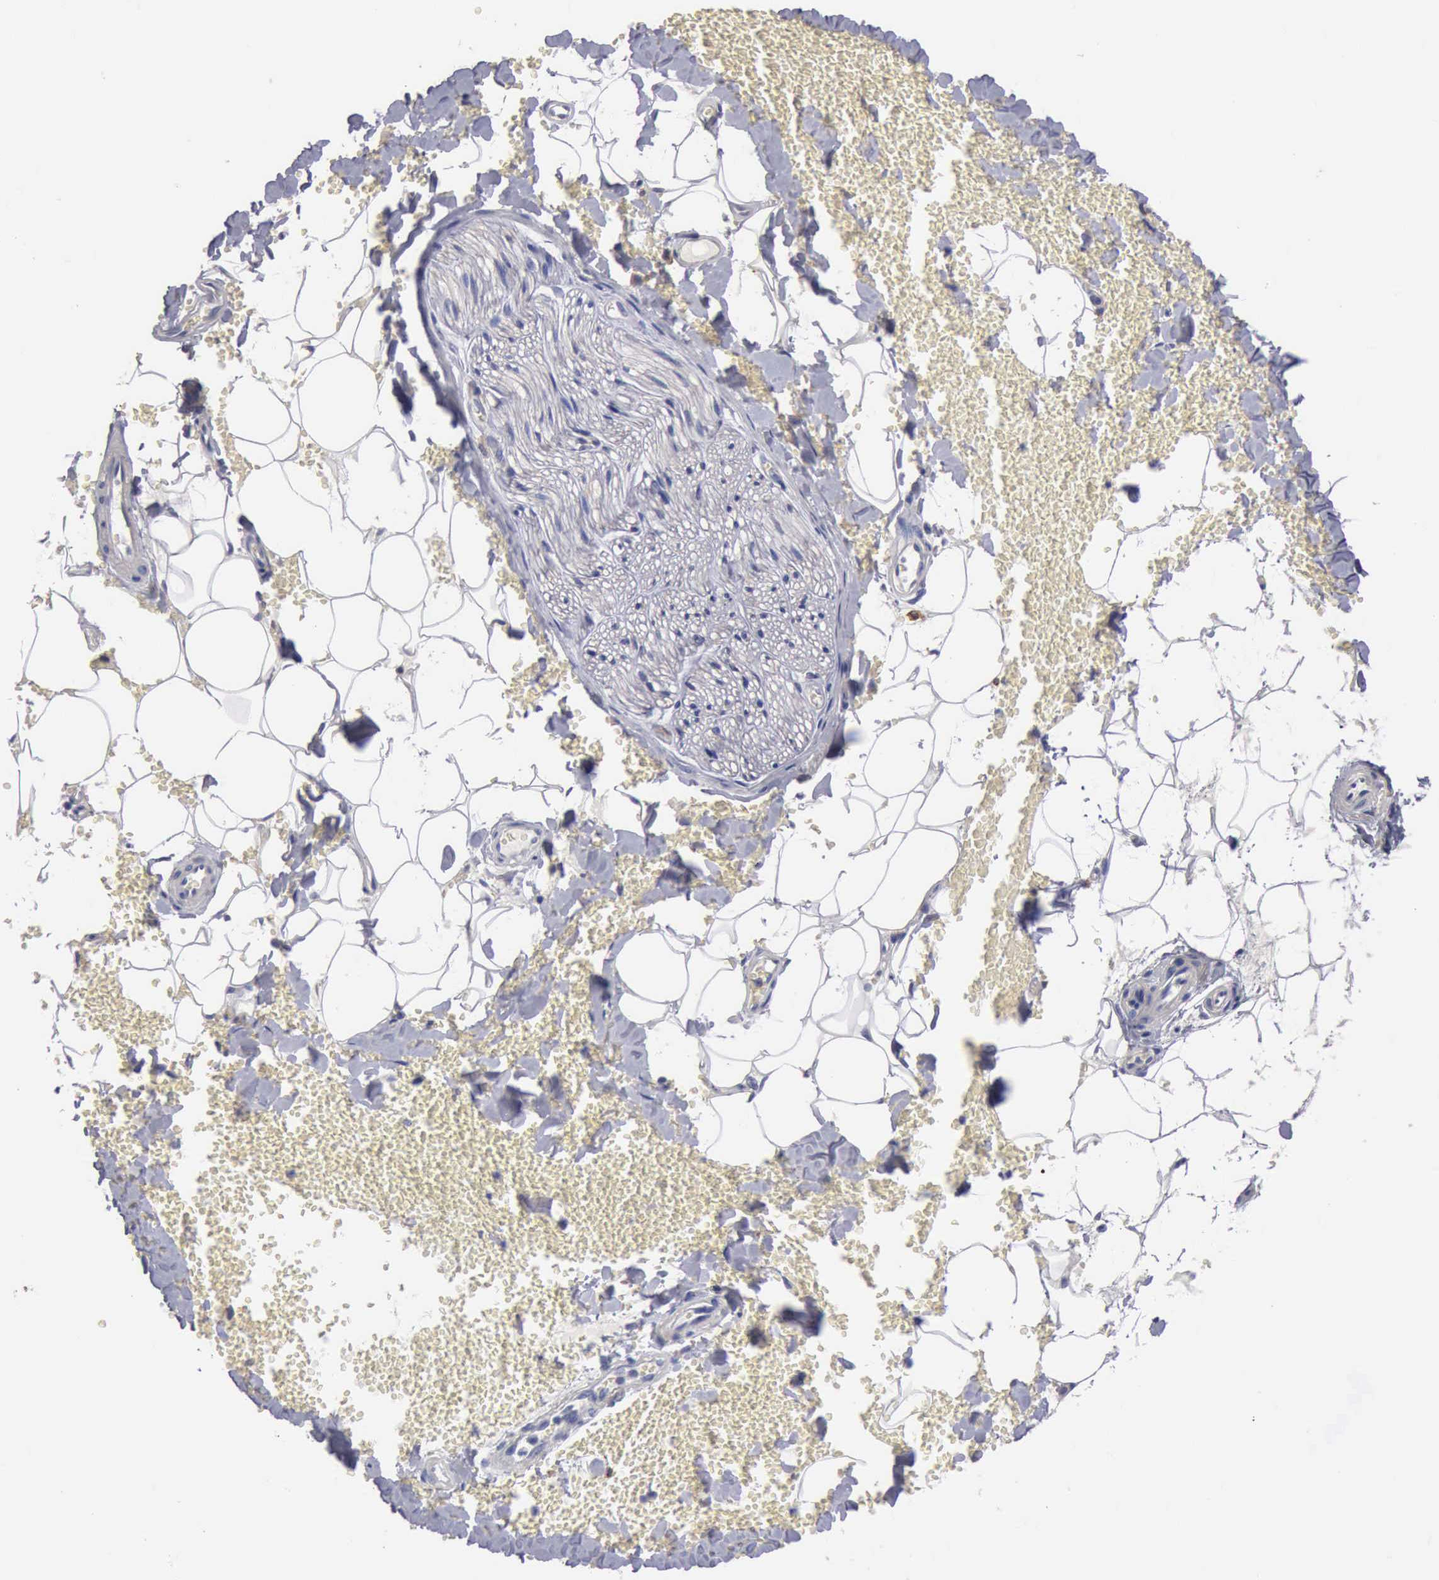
{"staining": {"intensity": "negative", "quantity": "none", "location": "none"}, "tissue": "adipose tissue", "cell_type": "Adipocytes", "image_type": "normal", "snomed": [{"axis": "morphology", "description": "Normal tissue, NOS"}, {"axis": "morphology", "description": "Inflammation, NOS"}, {"axis": "topography", "description": "Lymph node"}, {"axis": "topography", "description": "Peripheral nerve tissue"}], "caption": "Immunohistochemistry (IHC) of unremarkable adipose tissue exhibits no positivity in adipocytes.", "gene": "PTGS2", "patient": {"sex": "male", "age": 52}}